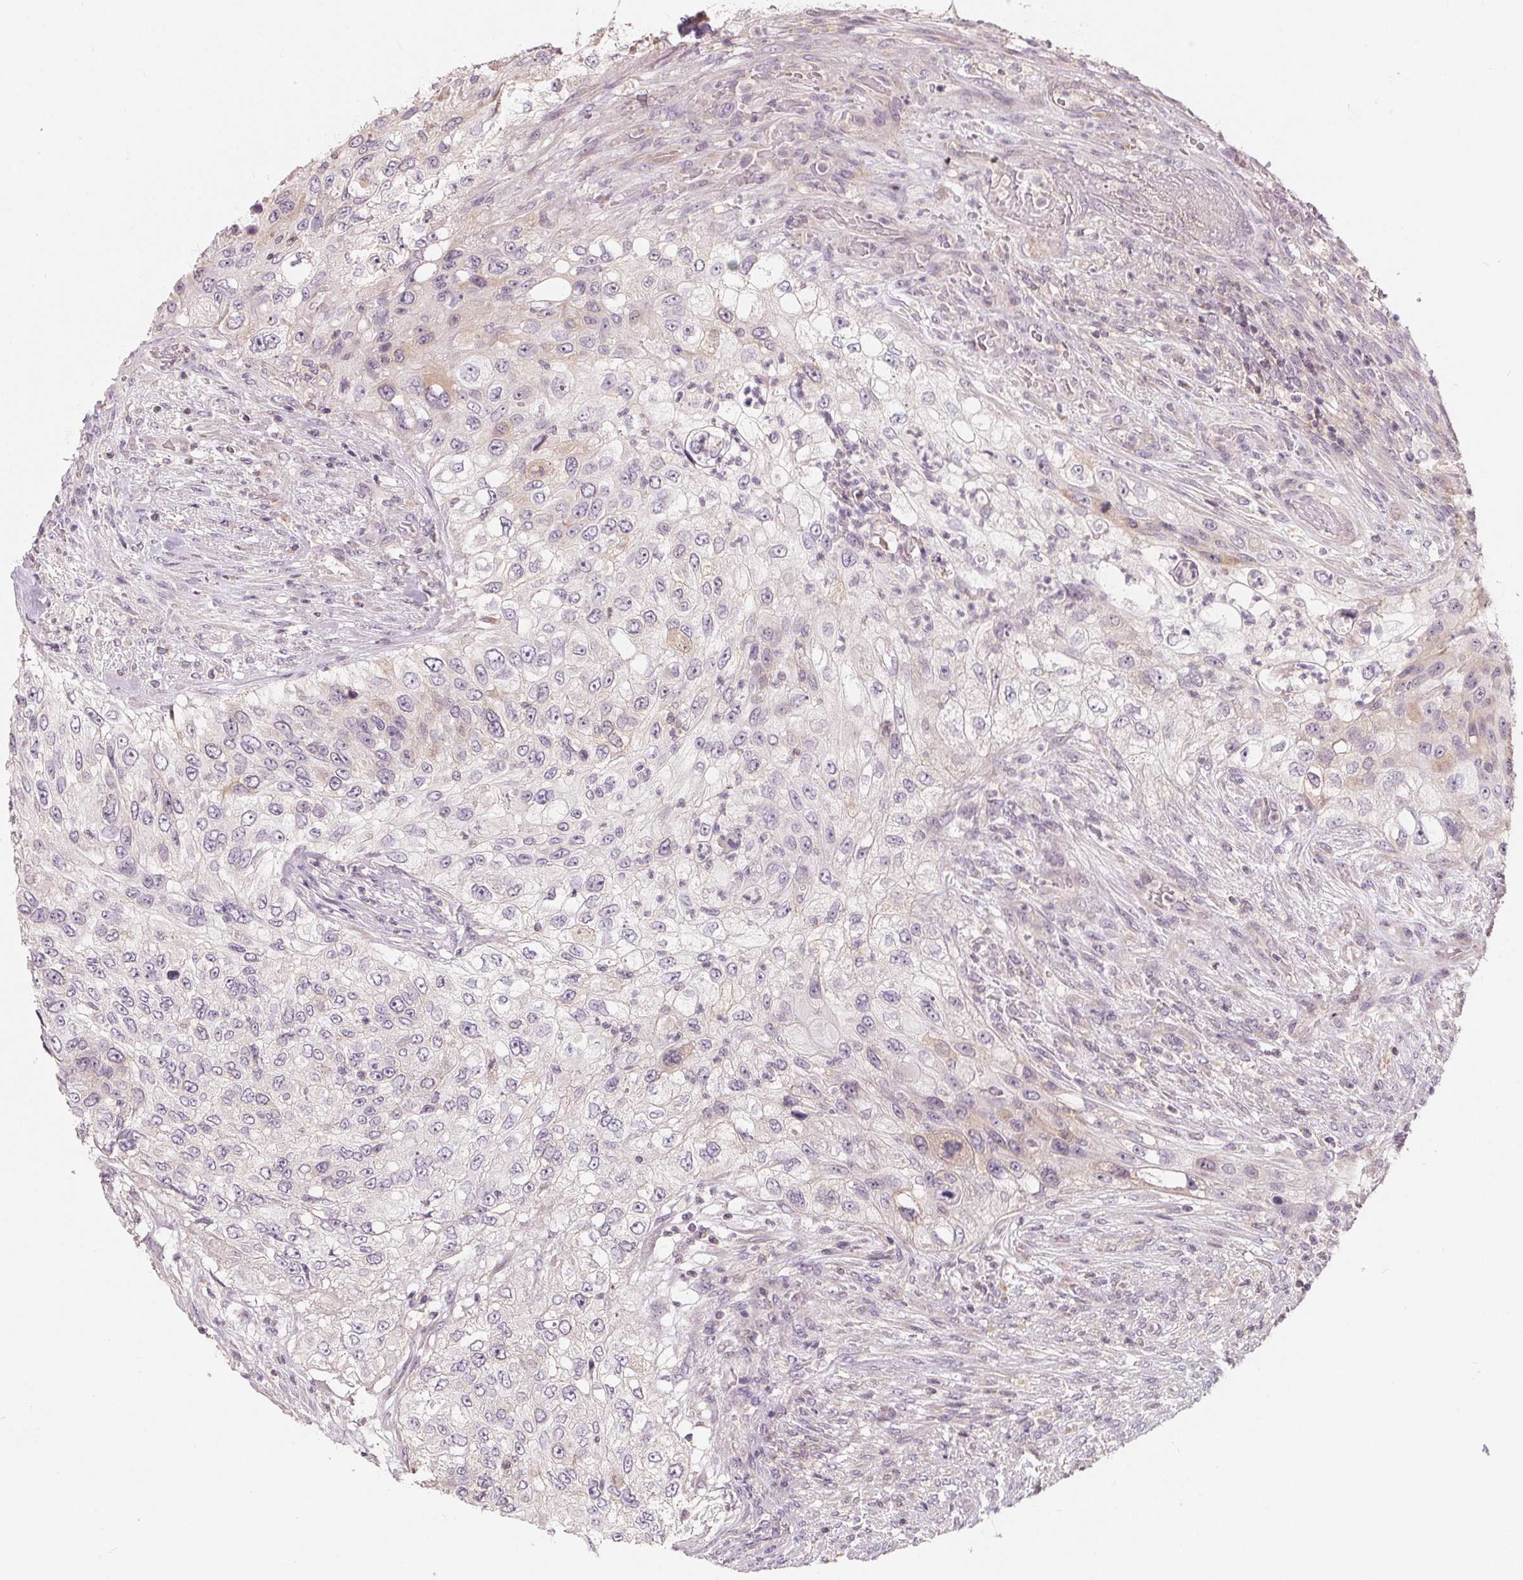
{"staining": {"intensity": "negative", "quantity": "none", "location": "none"}, "tissue": "urothelial cancer", "cell_type": "Tumor cells", "image_type": "cancer", "snomed": [{"axis": "morphology", "description": "Urothelial carcinoma, High grade"}, {"axis": "topography", "description": "Urinary bladder"}], "caption": "Micrograph shows no protein expression in tumor cells of urothelial cancer tissue. (DAB (3,3'-diaminobenzidine) IHC with hematoxylin counter stain).", "gene": "AQP8", "patient": {"sex": "female", "age": 60}}